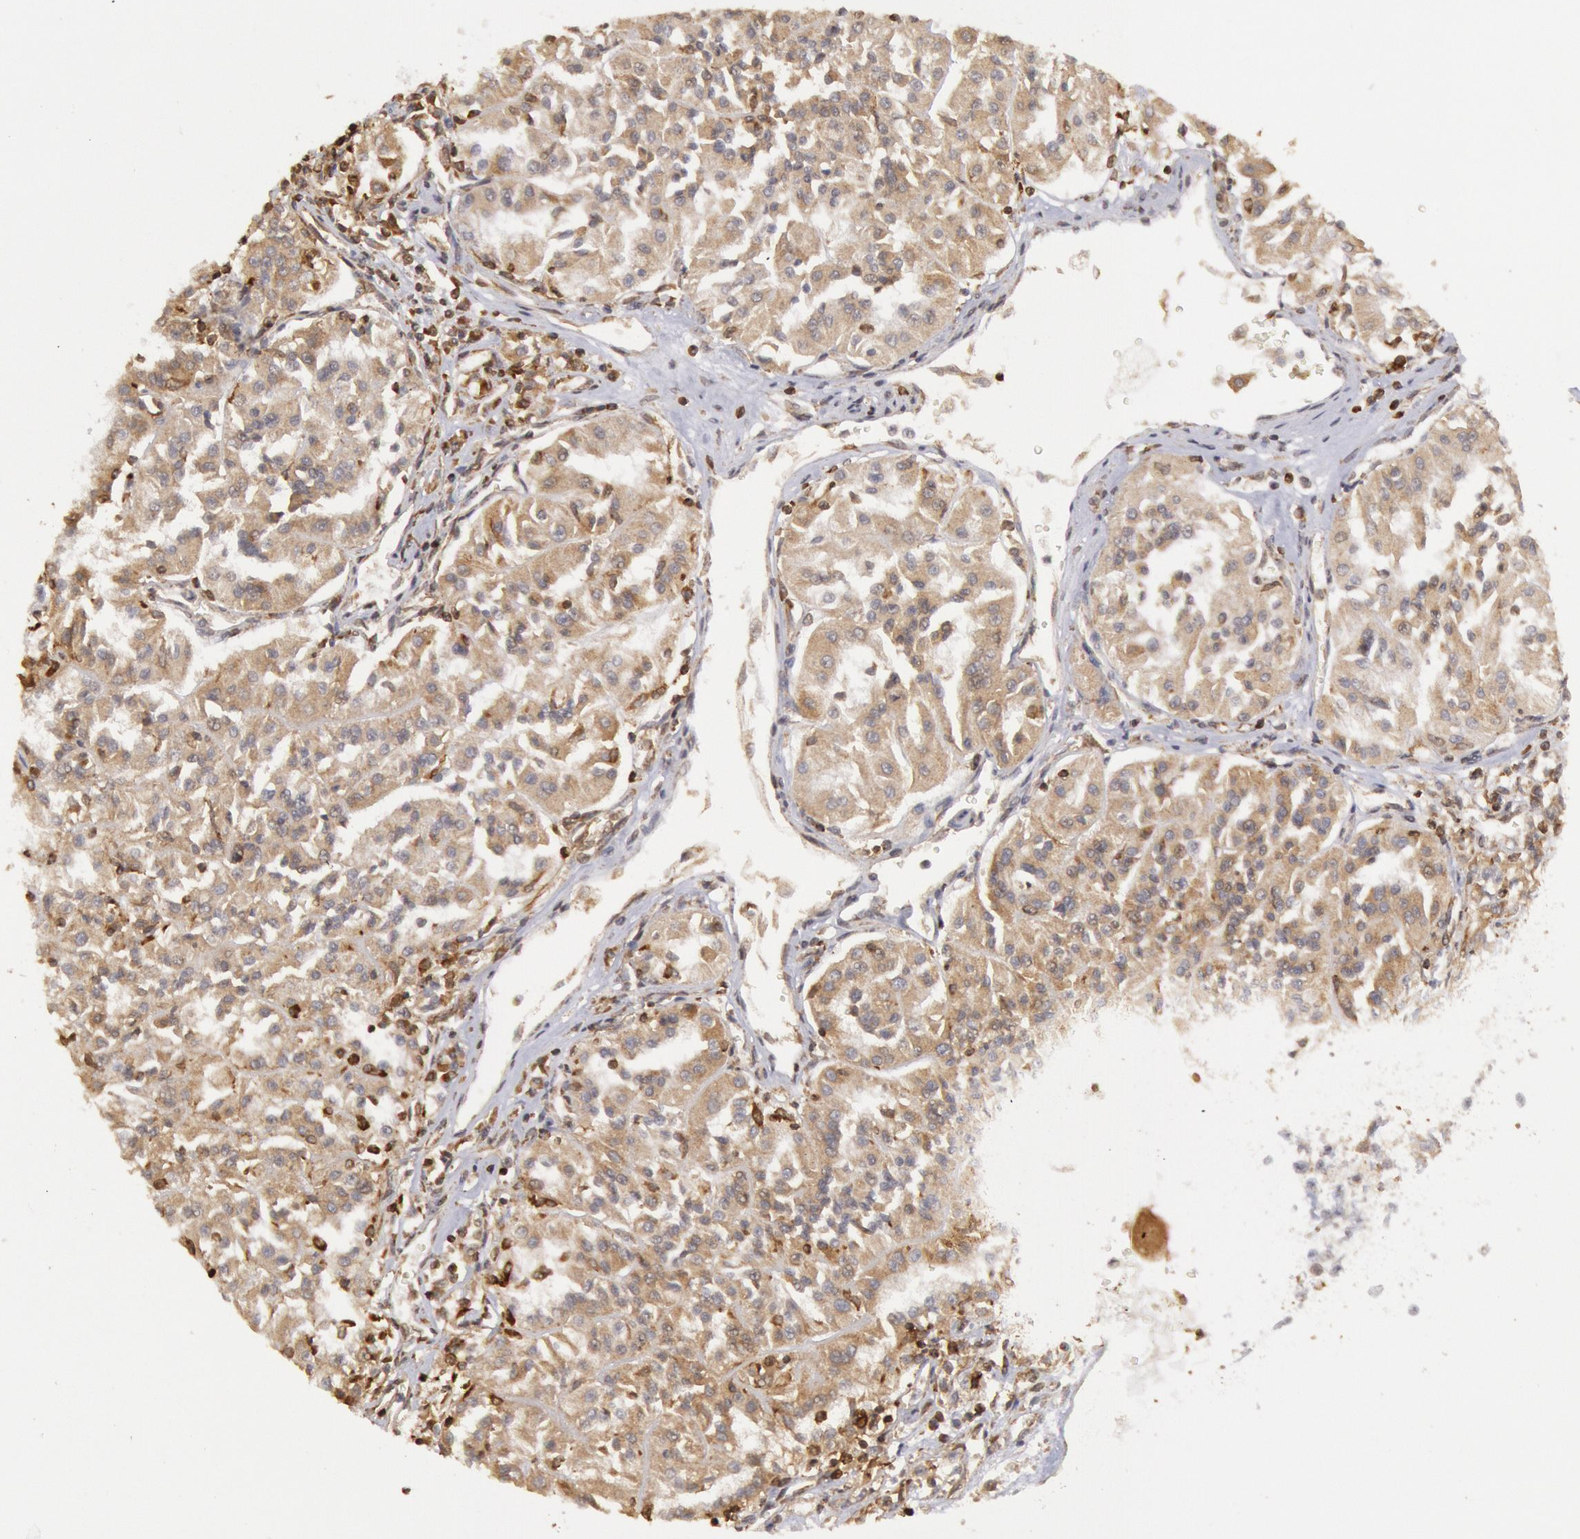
{"staining": {"intensity": "weak", "quantity": "25%-75%", "location": "cytoplasmic/membranous"}, "tissue": "renal cancer", "cell_type": "Tumor cells", "image_type": "cancer", "snomed": [{"axis": "morphology", "description": "Adenocarcinoma, NOS"}, {"axis": "topography", "description": "Kidney"}], "caption": "IHC micrograph of neoplastic tissue: adenocarcinoma (renal) stained using immunohistochemistry displays low levels of weak protein expression localized specifically in the cytoplasmic/membranous of tumor cells, appearing as a cytoplasmic/membranous brown color.", "gene": "TAP2", "patient": {"sex": "male", "age": 78}}